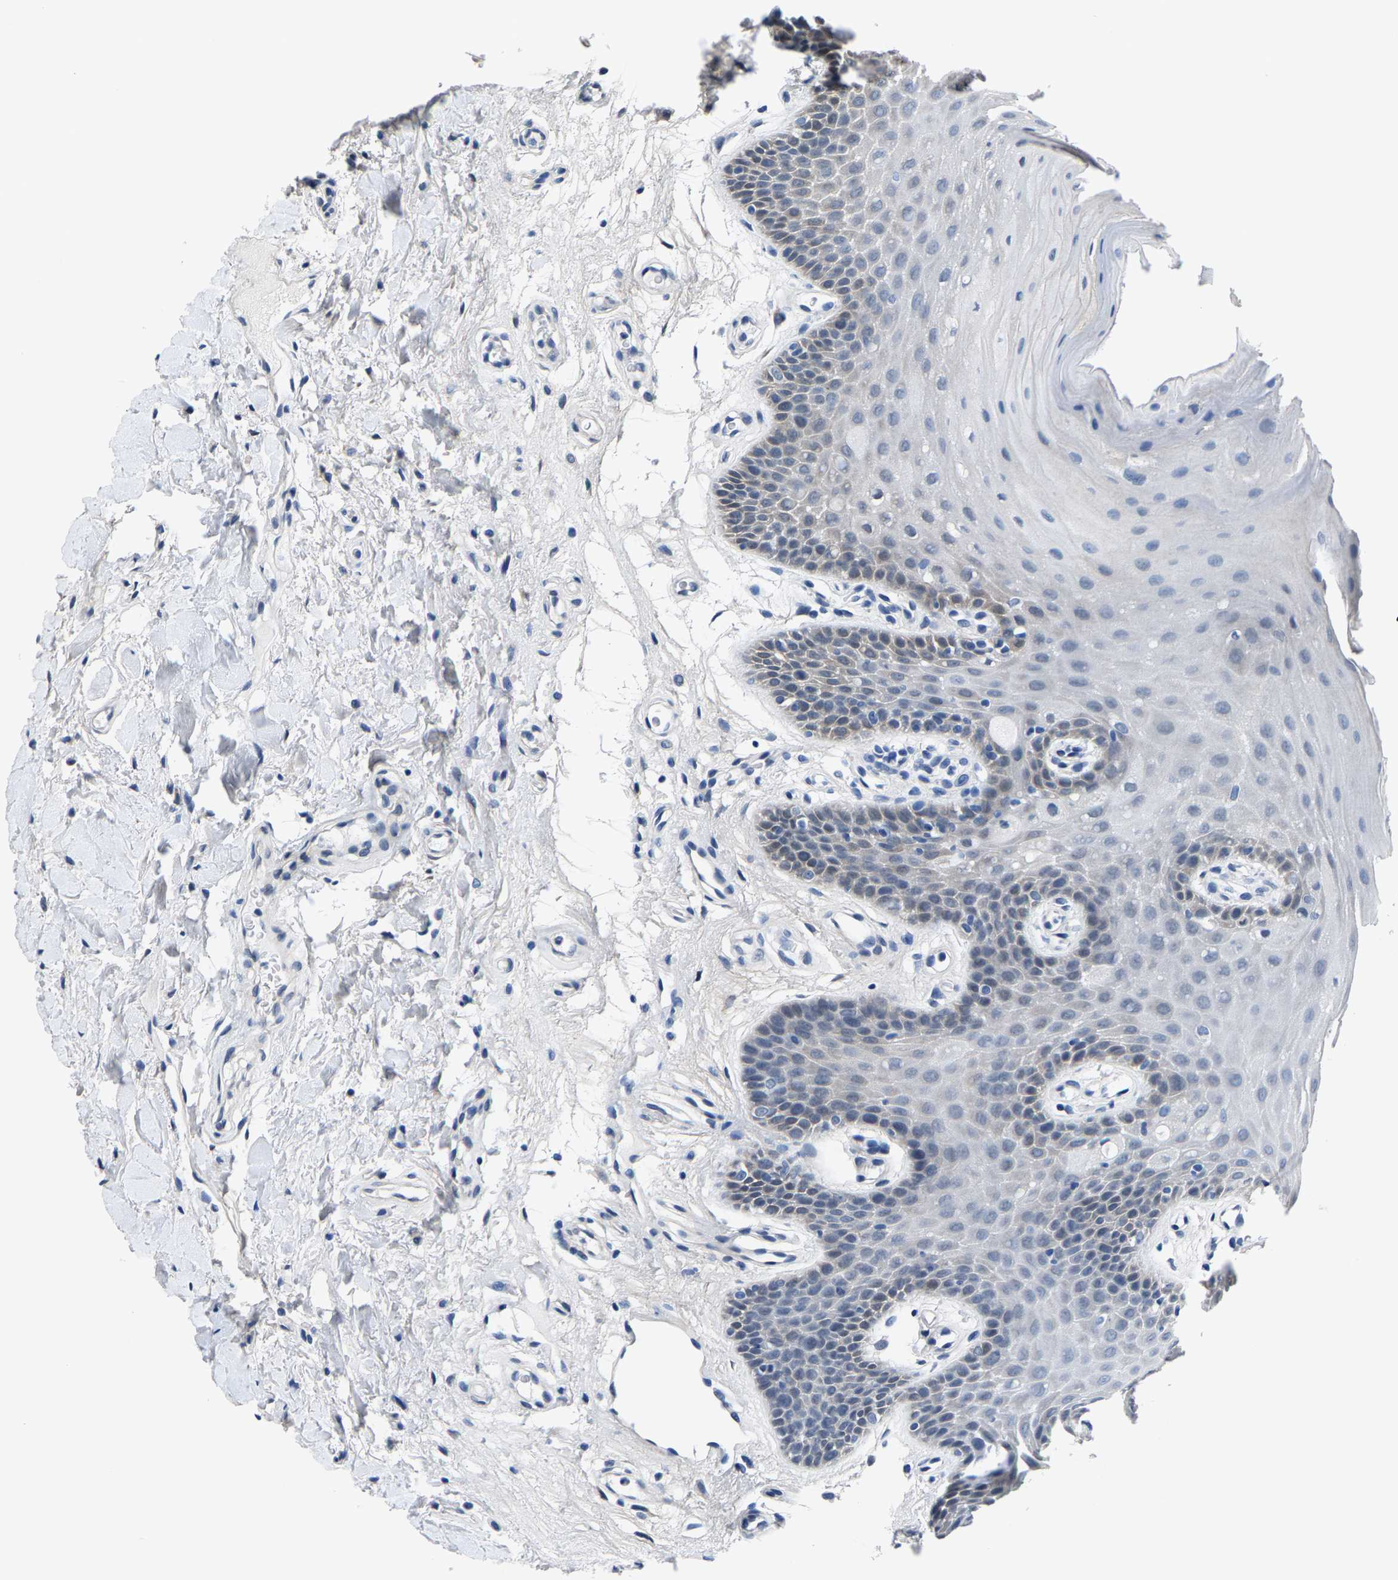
{"staining": {"intensity": "weak", "quantity": "<25%", "location": "cytoplasmic/membranous"}, "tissue": "oral mucosa", "cell_type": "Squamous epithelial cells", "image_type": "normal", "snomed": [{"axis": "morphology", "description": "Normal tissue, NOS"}, {"axis": "morphology", "description": "Squamous cell carcinoma, NOS"}, {"axis": "topography", "description": "Oral tissue"}, {"axis": "topography", "description": "Head-Neck"}], "caption": "Immunohistochemical staining of benign oral mucosa displays no significant staining in squamous epithelial cells. The staining is performed using DAB brown chromogen with nuclei counter-stained in using hematoxylin.", "gene": "SSH3", "patient": {"sex": "male", "age": 71}}